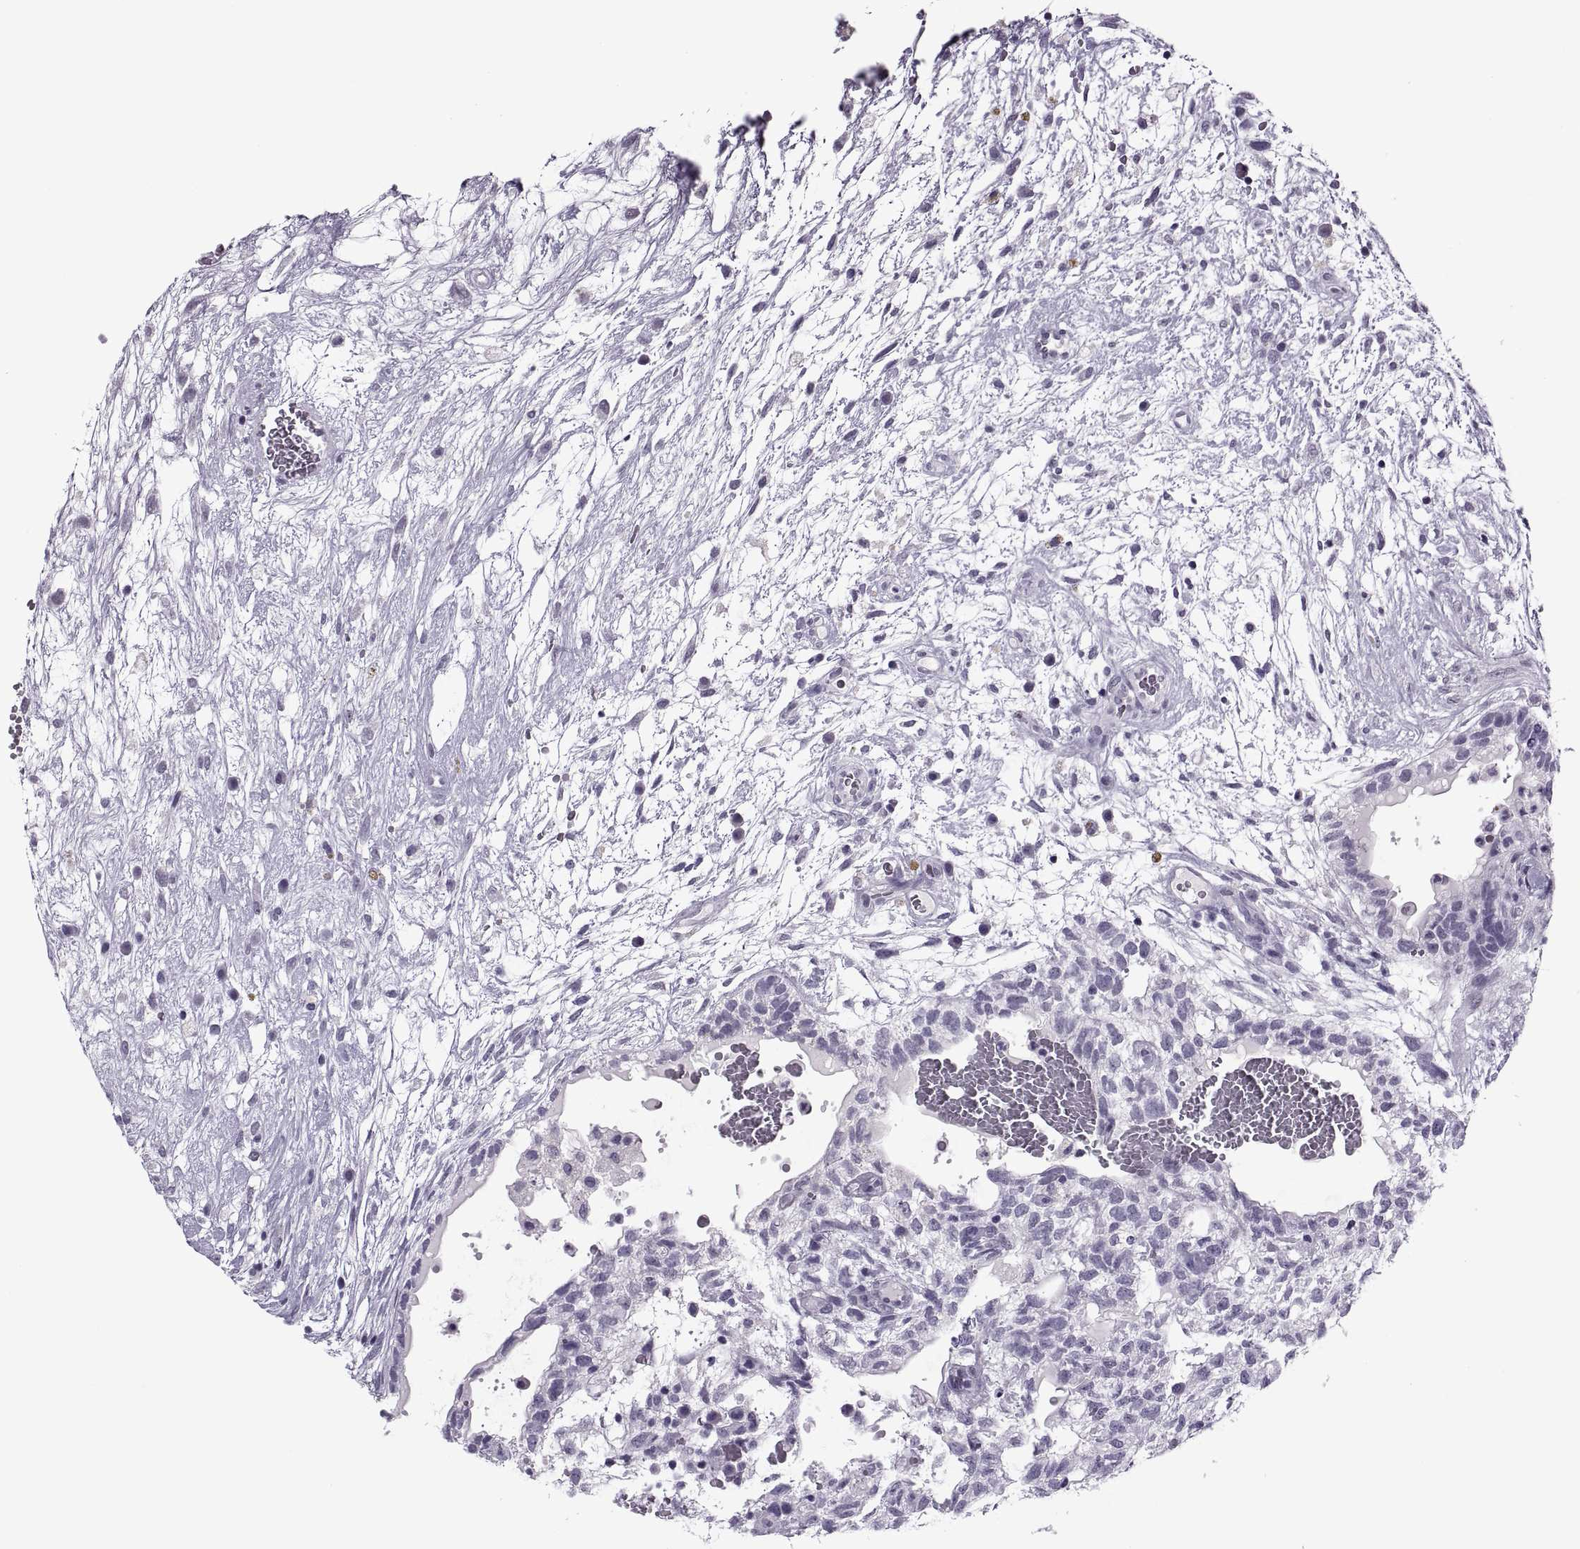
{"staining": {"intensity": "negative", "quantity": "none", "location": "none"}, "tissue": "testis cancer", "cell_type": "Tumor cells", "image_type": "cancer", "snomed": [{"axis": "morphology", "description": "Normal tissue, NOS"}, {"axis": "morphology", "description": "Carcinoma, Embryonal, NOS"}, {"axis": "topography", "description": "Testis"}], "caption": "The IHC image has no significant expression in tumor cells of testis cancer tissue. The staining was performed using DAB (3,3'-diaminobenzidine) to visualize the protein expression in brown, while the nuclei were stained in blue with hematoxylin (Magnification: 20x).", "gene": "SYNGR4", "patient": {"sex": "male", "age": 32}}